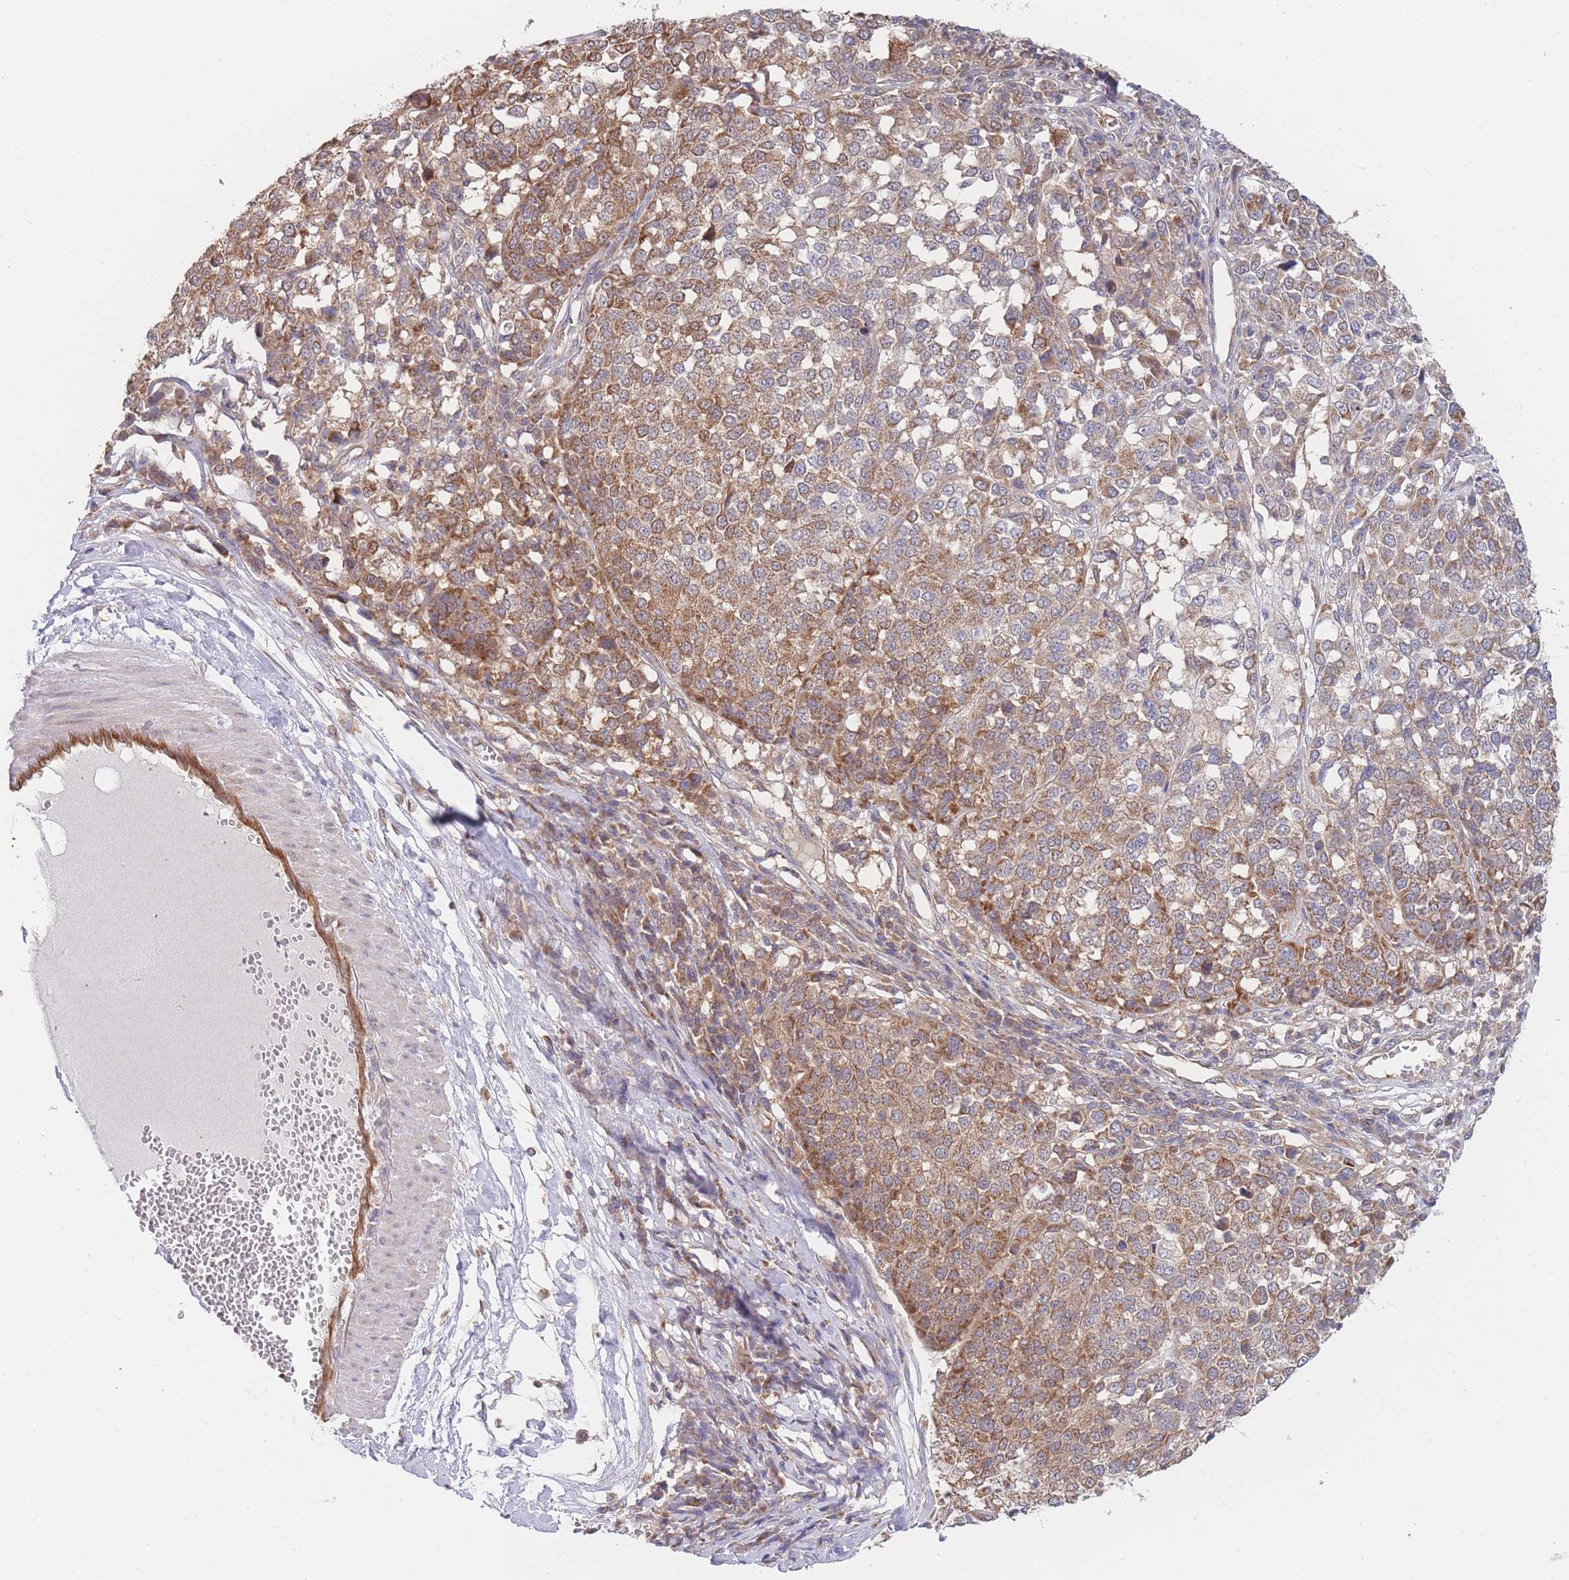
{"staining": {"intensity": "moderate", "quantity": ">75%", "location": "cytoplasmic/membranous"}, "tissue": "melanoma", "cell_type": "Tumor cells", "image_type": "cancer", "snomed": [{"axis": "morphology", "description": "Malignant melanoma, Metastatic site"}, {"axis": "topography", "description": "Lymph node"}], "caption": "This image reveals IHC staining of human malignant melanoma (metastatic site), with medium moderate cytoplasmic/membranous expression in approximately >75% of tumor cells.", "gene": "MRPS18B", "patient": {"sex": "male", "age": 44}}